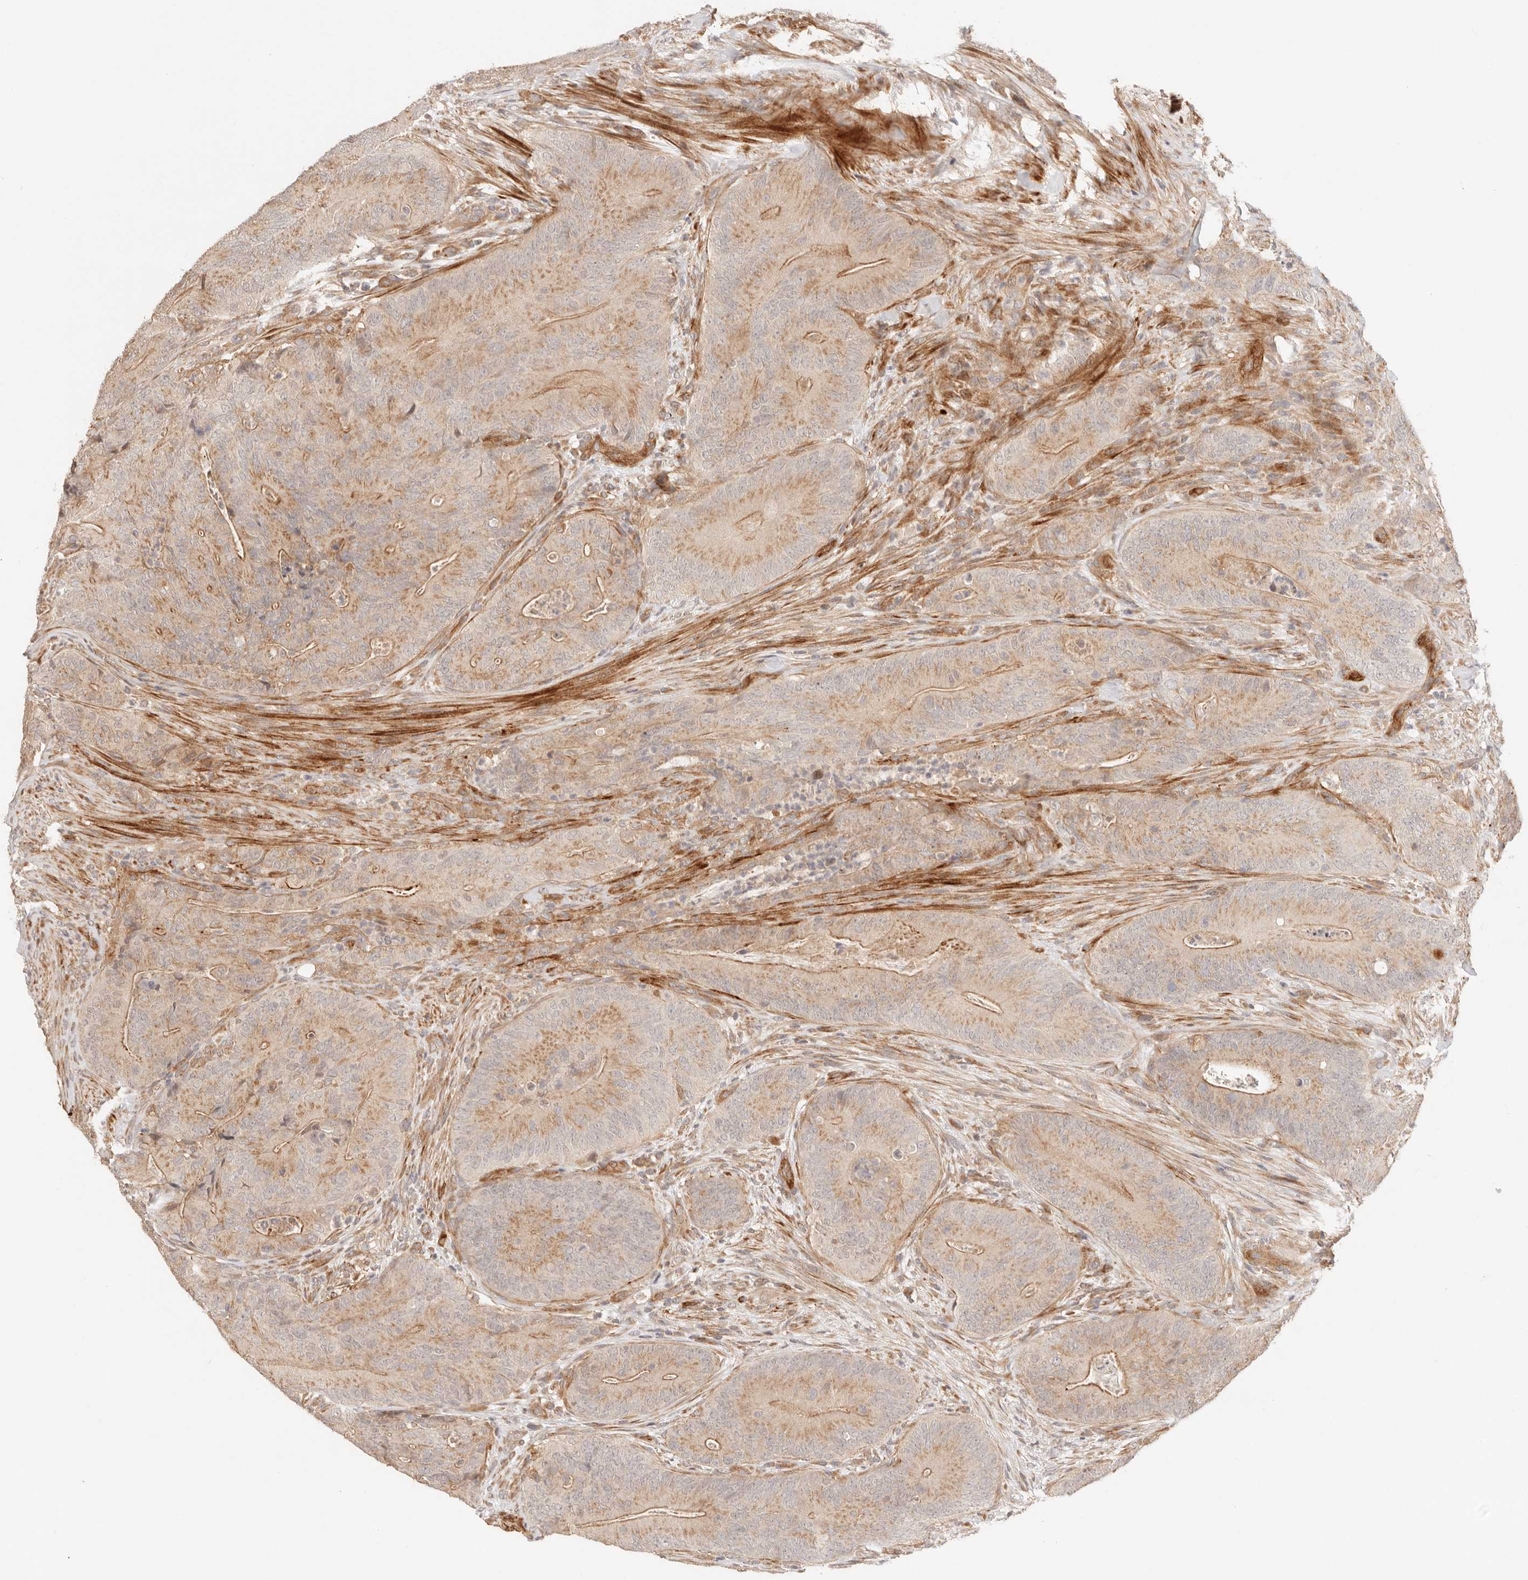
{"staining": {"intensity": "moderate", "quantity": "25%-75%", "location": "cytoplasmic/membranous"}, "tissue": "colorectal cancer", "cell_type": "Tumor cells", "image_type": "cancer", "snomed": [{"axis": "morphology", "description": "Normal tissue, NOS"}, {"axis": "topography", "description": "Colon"}], "caption": "Colorectal cancer stained for a protein (brown) displays moderate cytoplasmic/membranous positive staining in approximately 25%-75% of tumor cells.", "gene": "IL1R2", "patient": {"sex": "female", "age": 82}}